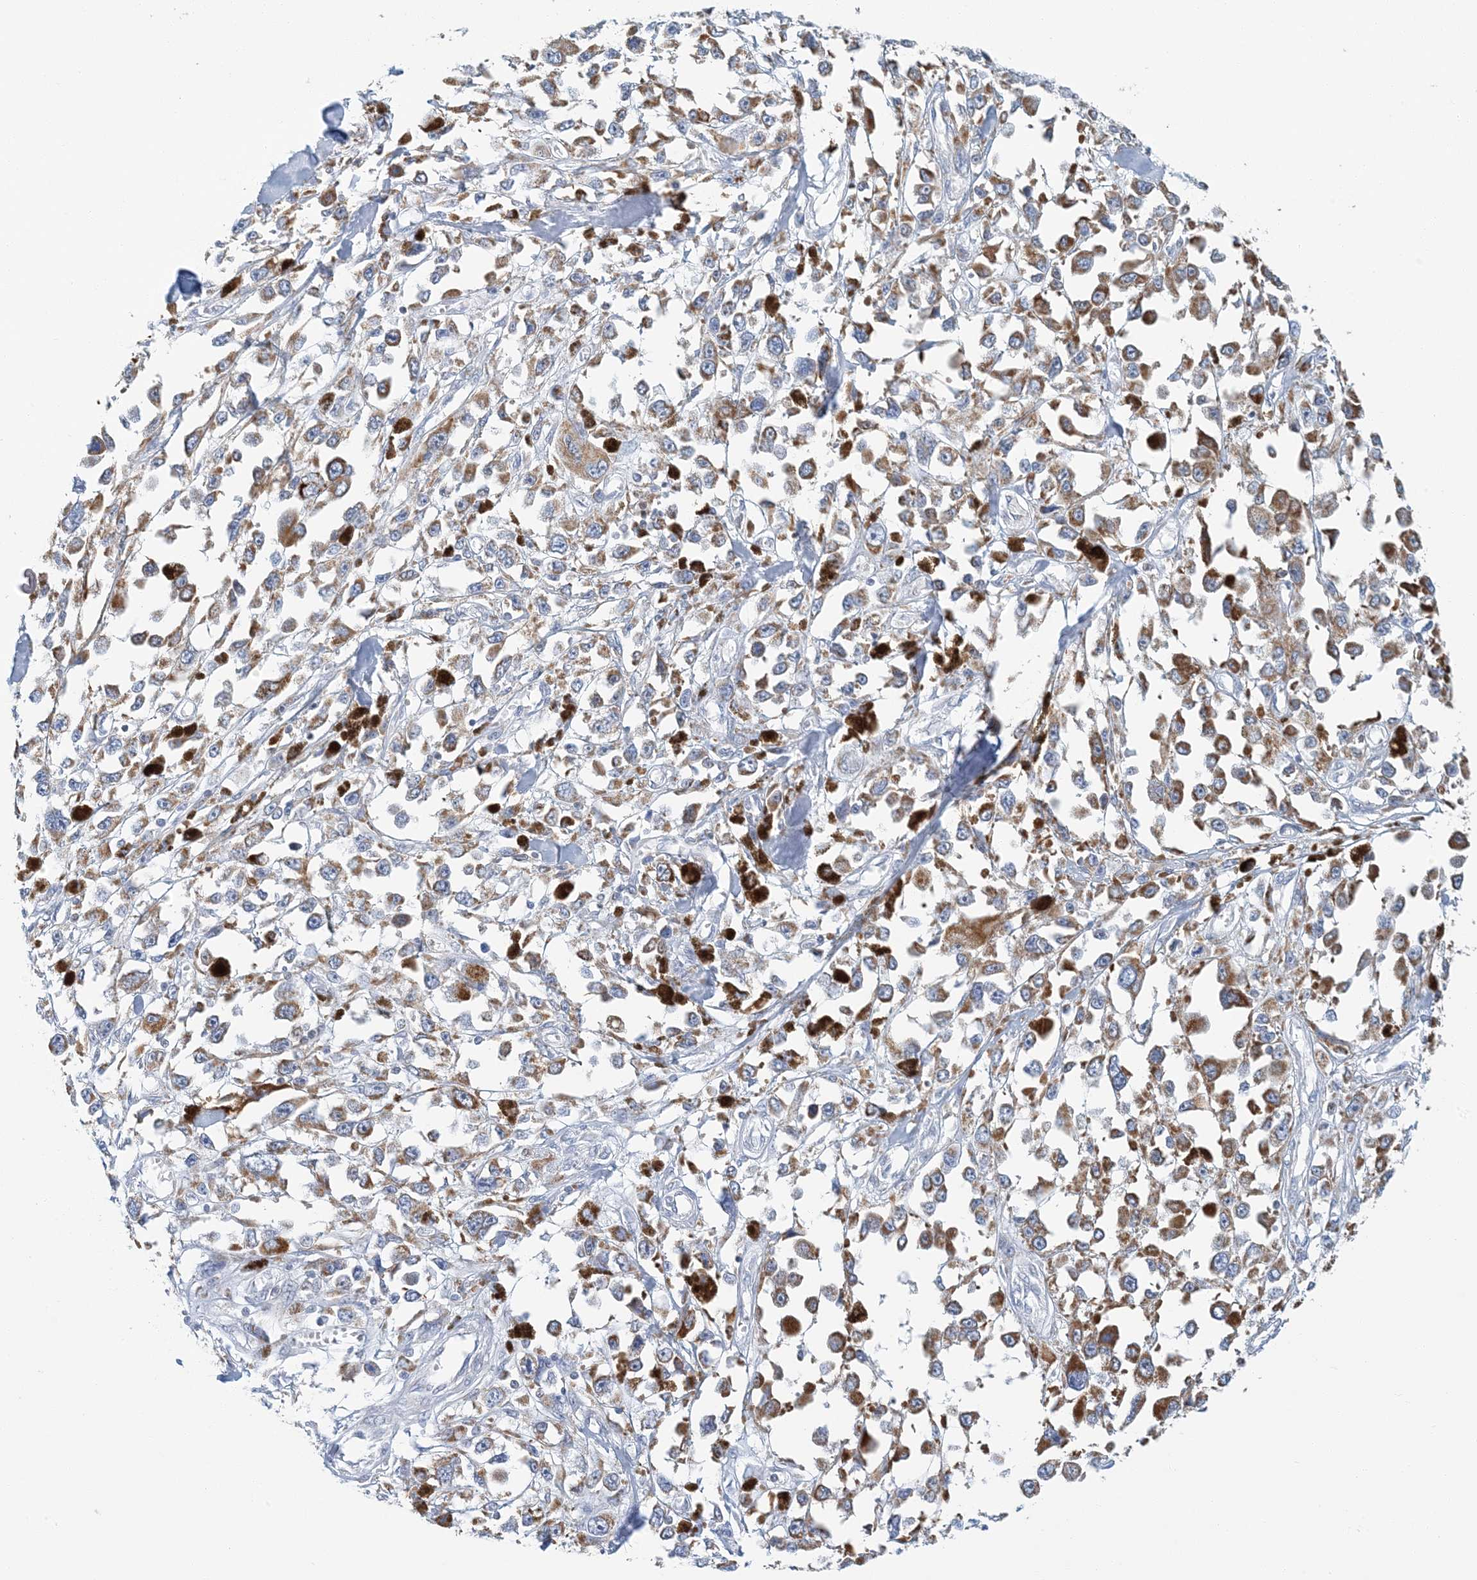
{"staining": {"intensity": "weak", "quantity": ">75%", "location": "cytoplasmic/membranous"}, "tissue": "melanoma", "cell_type": "Tumor cells", "image_type": "cancer", "snomed": [{"axis": "morphology", "description": "Malignant melanoma, Metastatic site"}, {"axis": "topography", "description": "Lymph node"}], "caption": "Immunohistochemical staining of human melanoma shows low levels of weak cytoplasmic/membranous expression in approximately >75% of tumor cells.", "gene": "BDH1", "patient": {"sex": "male", "age": 59}}